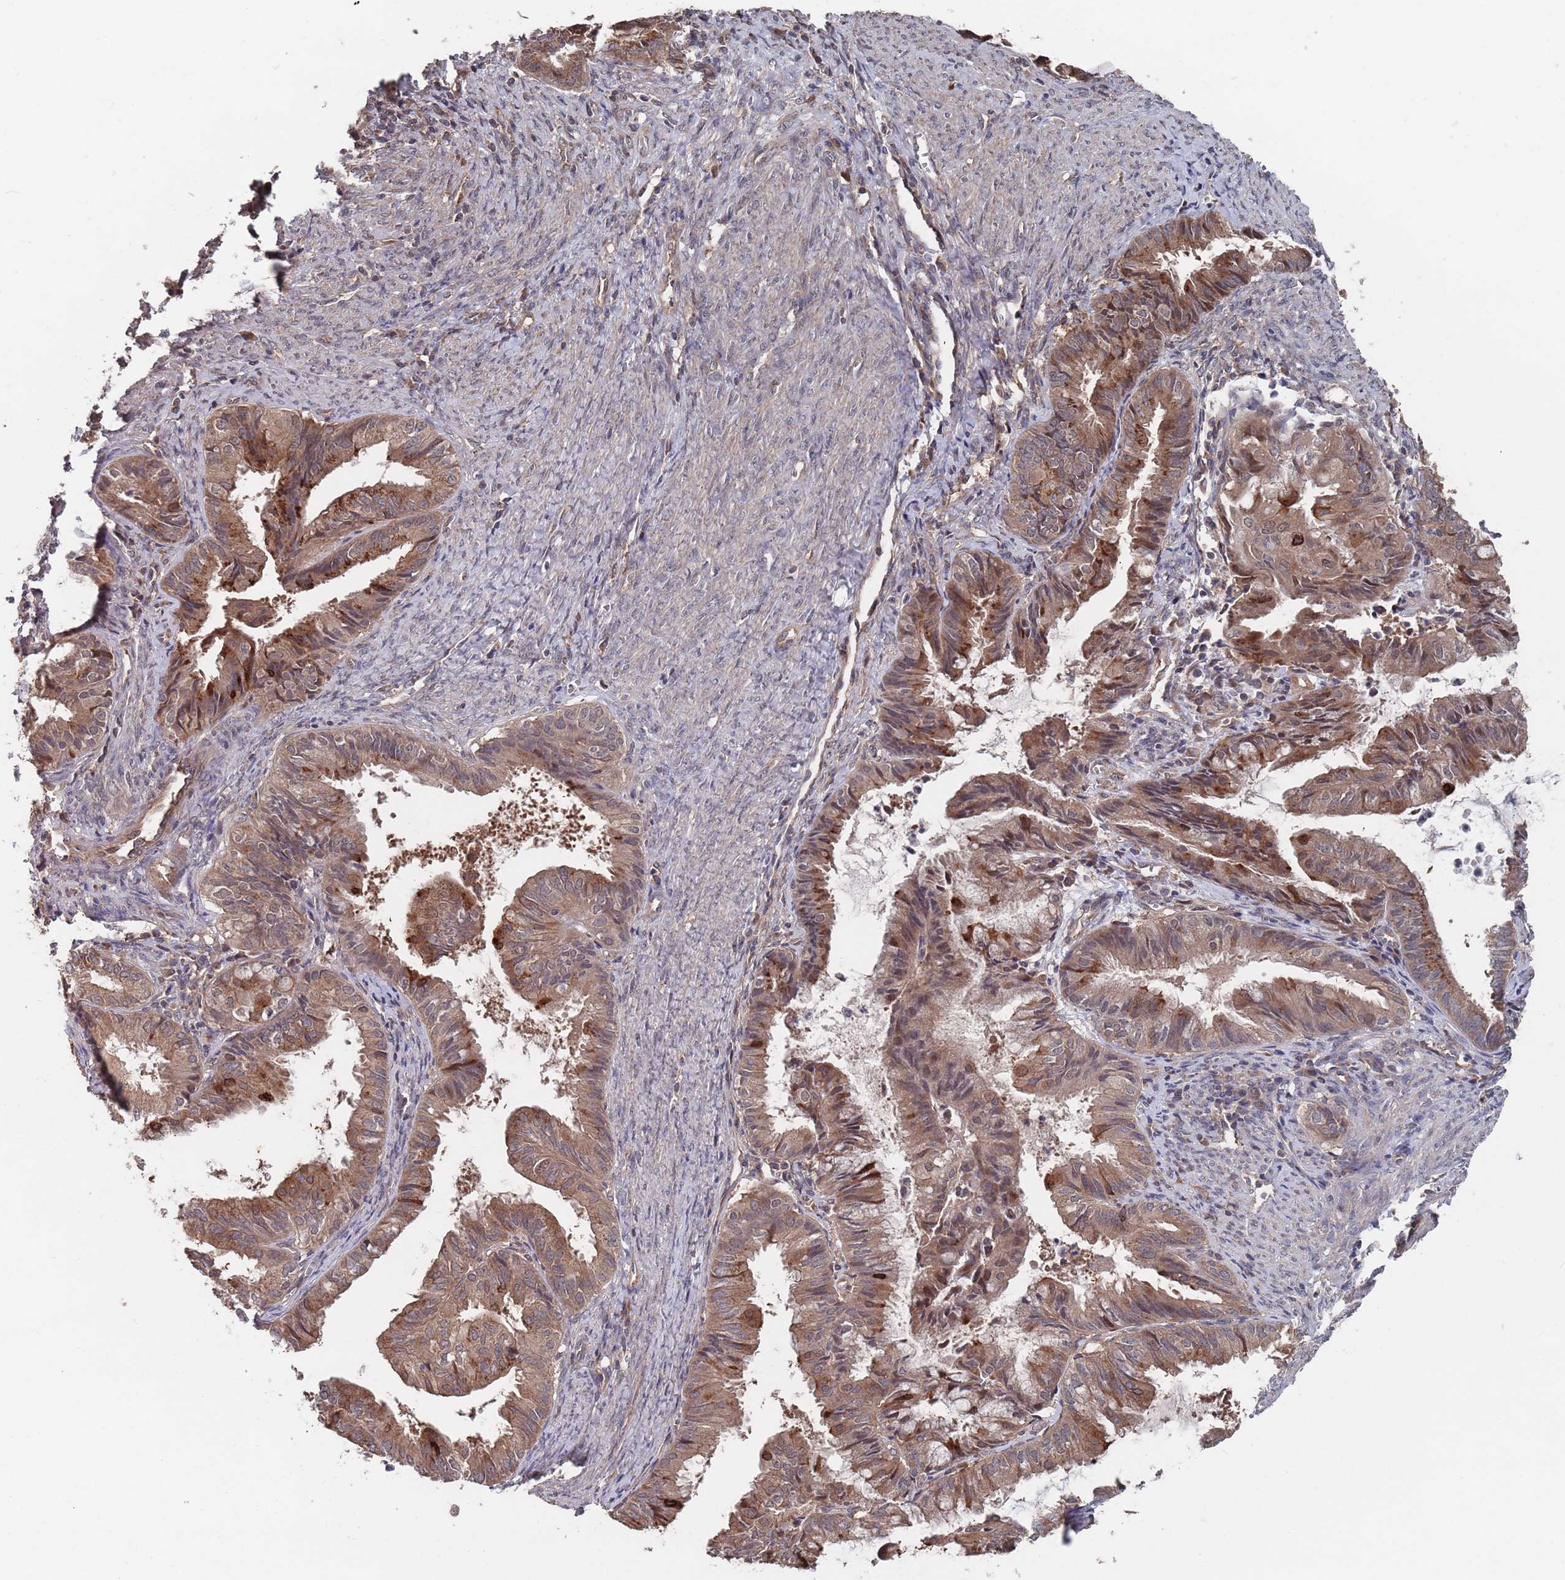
{"staining": {"intensity": "moderate", "quantity": "25%-75%", "location": "cytoplasmic/membranous"}, "tissue": "endometrial cancer", "cell_type": "Tumor cells", "image_type": "cancer", "snomed": [{"axis": "morphology", "description": "Adenocarcinoma, NOS"}, {"axis": "topography", "description": "Endometrium"}], "caption": "A high-resolution photomicrograph shows immunohistochemistry staining of endometrial cancer (adenocarcinoma), which demonstrates moderate cytoplasmic/membranous positivity in approximately 25%-75% of tumor cells.", "gene": "UNC45A", "patient": {"sex": "female", "age": 86}}